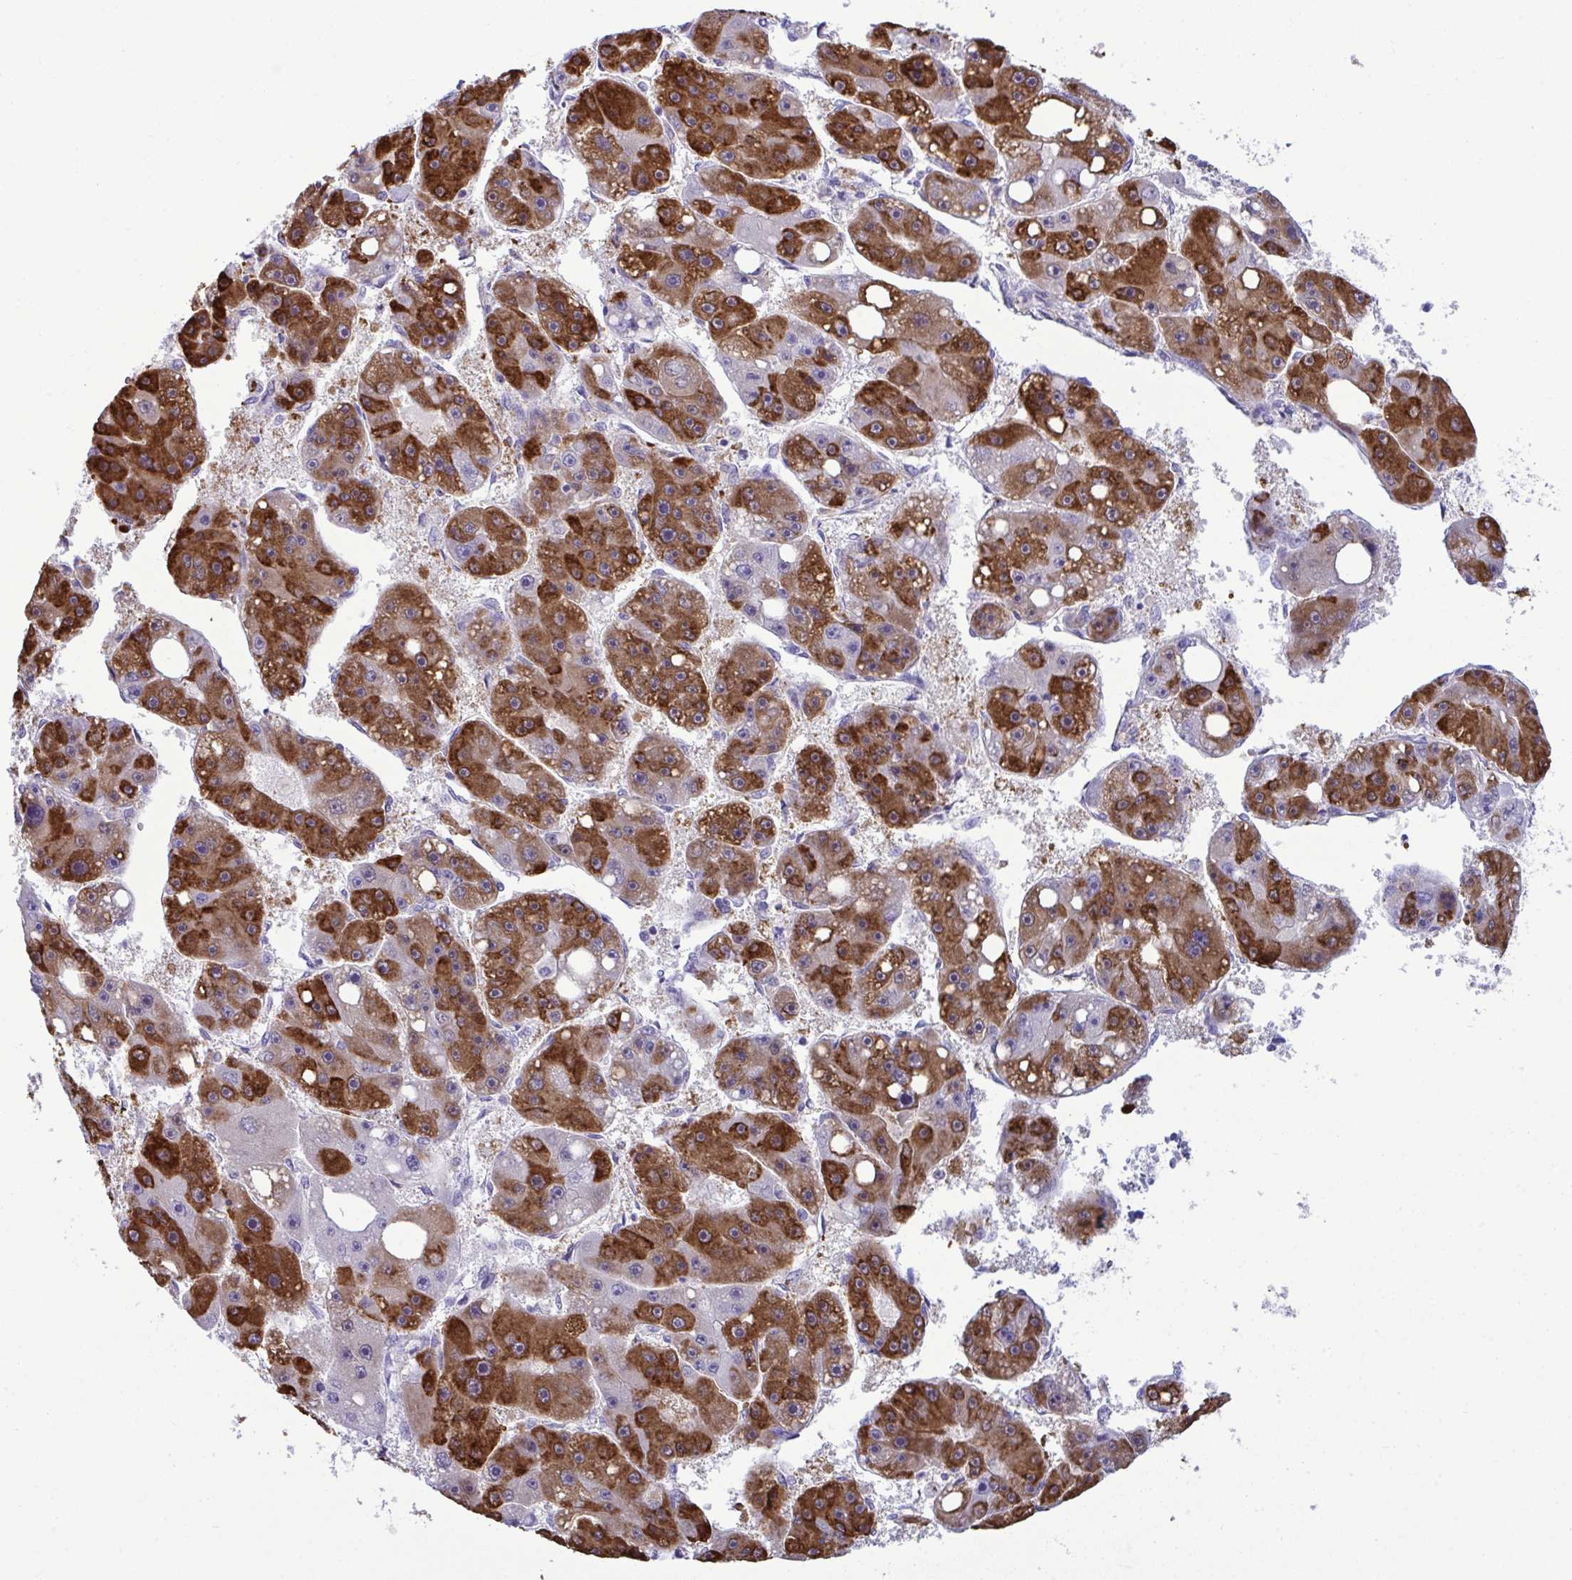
{"staining": {"intensity": "strong", "quantity": ">75%", "location": "cytoplasmic/membranous"}, "tissue": "liver cancer", "cell_type": "Tumor cells", "image_type": "cancer", "snomed": [{"axis": "morphology", "description": "Carcinoma, Hepatocellular, NOS"}, {"axis": "topography", "description": "Liver"}], "caption": "This histopathology image exhibits liver cancer stained with immunohistochemistry (IHC) to label a protein in brown. The cytoplasmic/membranous of tumor cells show strong positivity for the protein. Nuclei are counter-stained blue.", "gene": "RGPD5", "patient": {"sex": "female", "age": 61}}